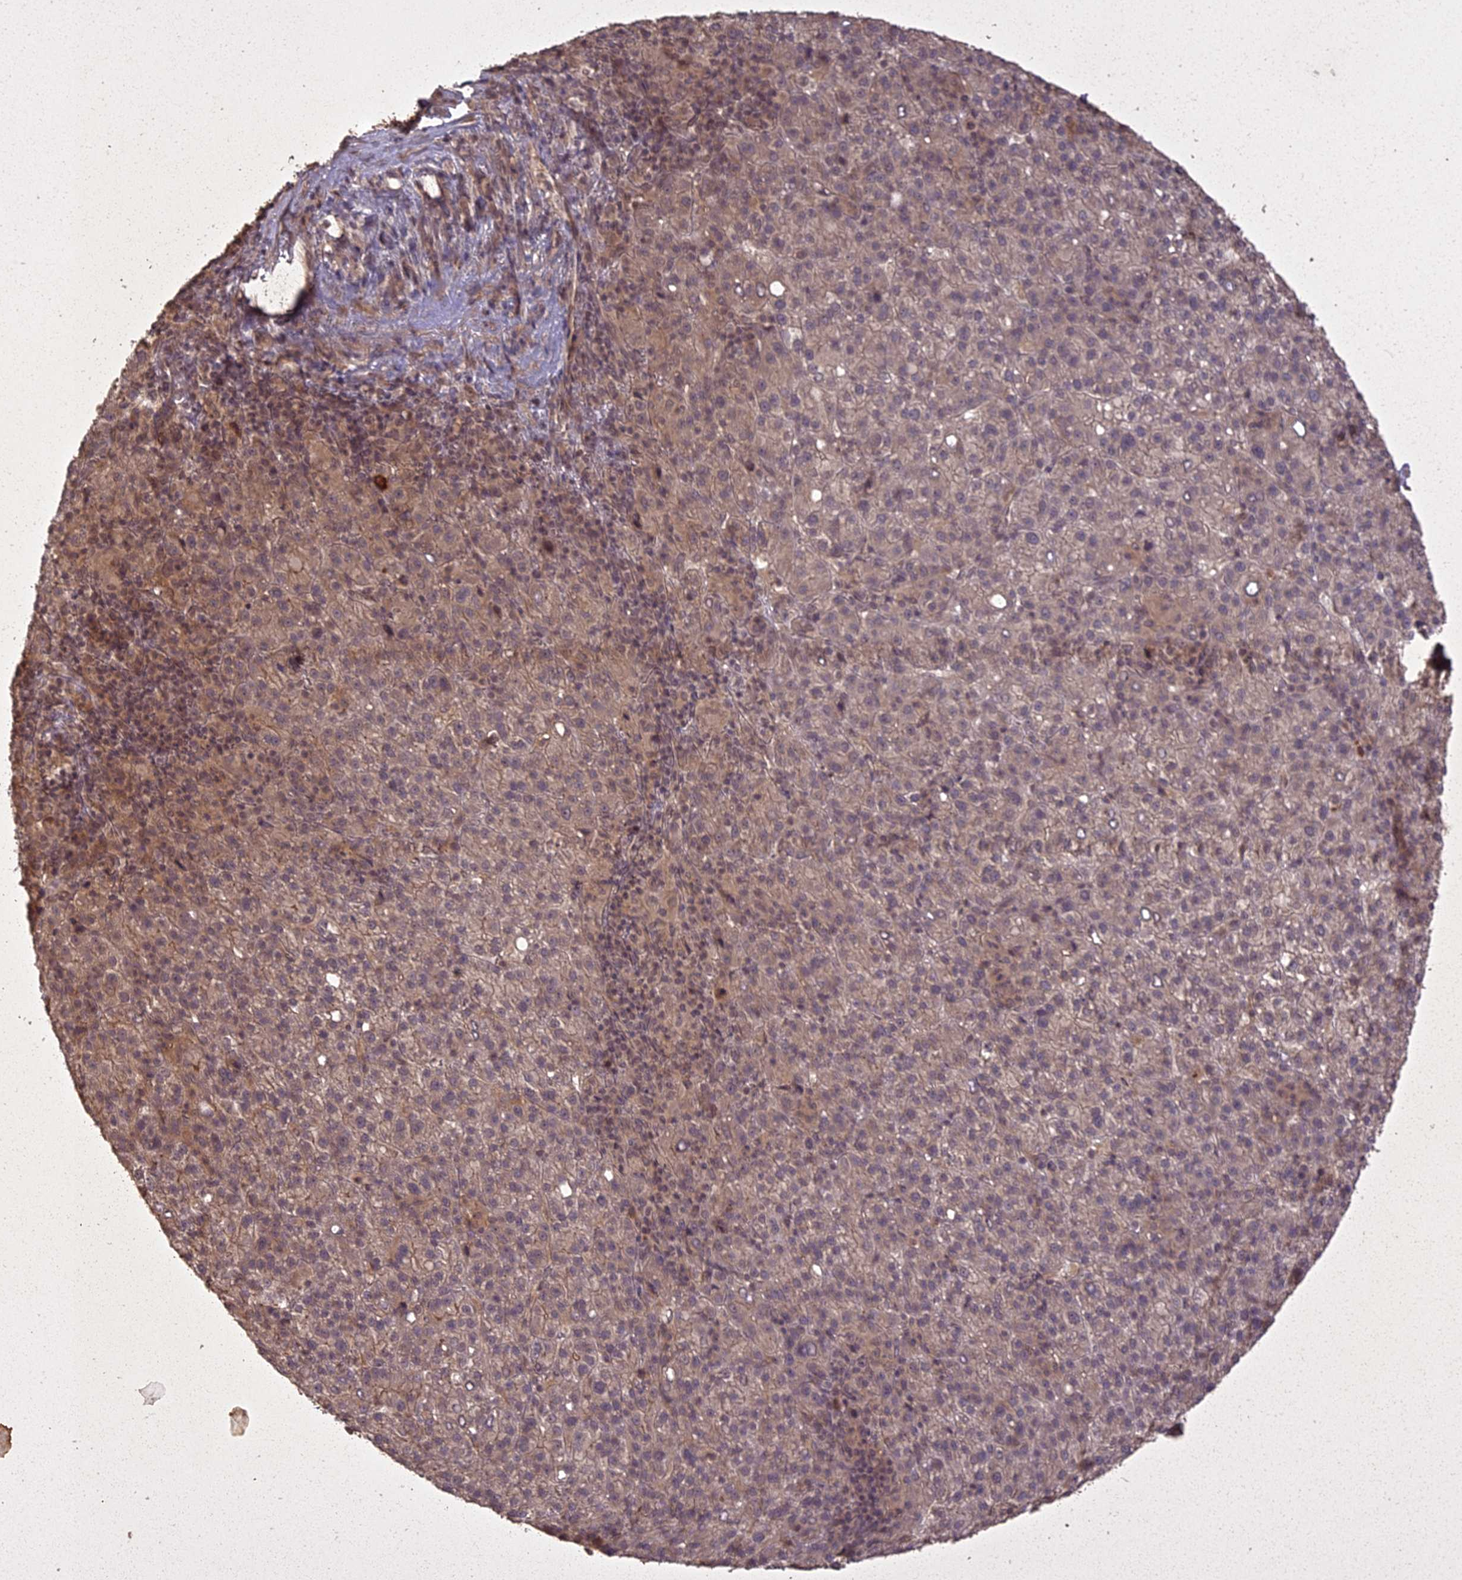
{"staining": {"intensity": "weak", "quantity": "25%-75%", "location": "cytoplasmic/membranous"}, "tissue": "liver cancer", "cell_type": "Tumor cells", "image_type": "cancer", "snomed": [{"axis": "morphology", "description": "Carcinoma, Hepatocellular, NOS"}, {"axis": "topography", "description": "Liver"}], "caption": "IHC (DAB (3,3'-diaminobenzidine)) staining of human liver cancer exhibits weak cytoplasmic/membranous protein expression in approximately 25%-75% of tumor cells.", "gene": "LIN37", "patient": {"sex": "female", "age": 58}}